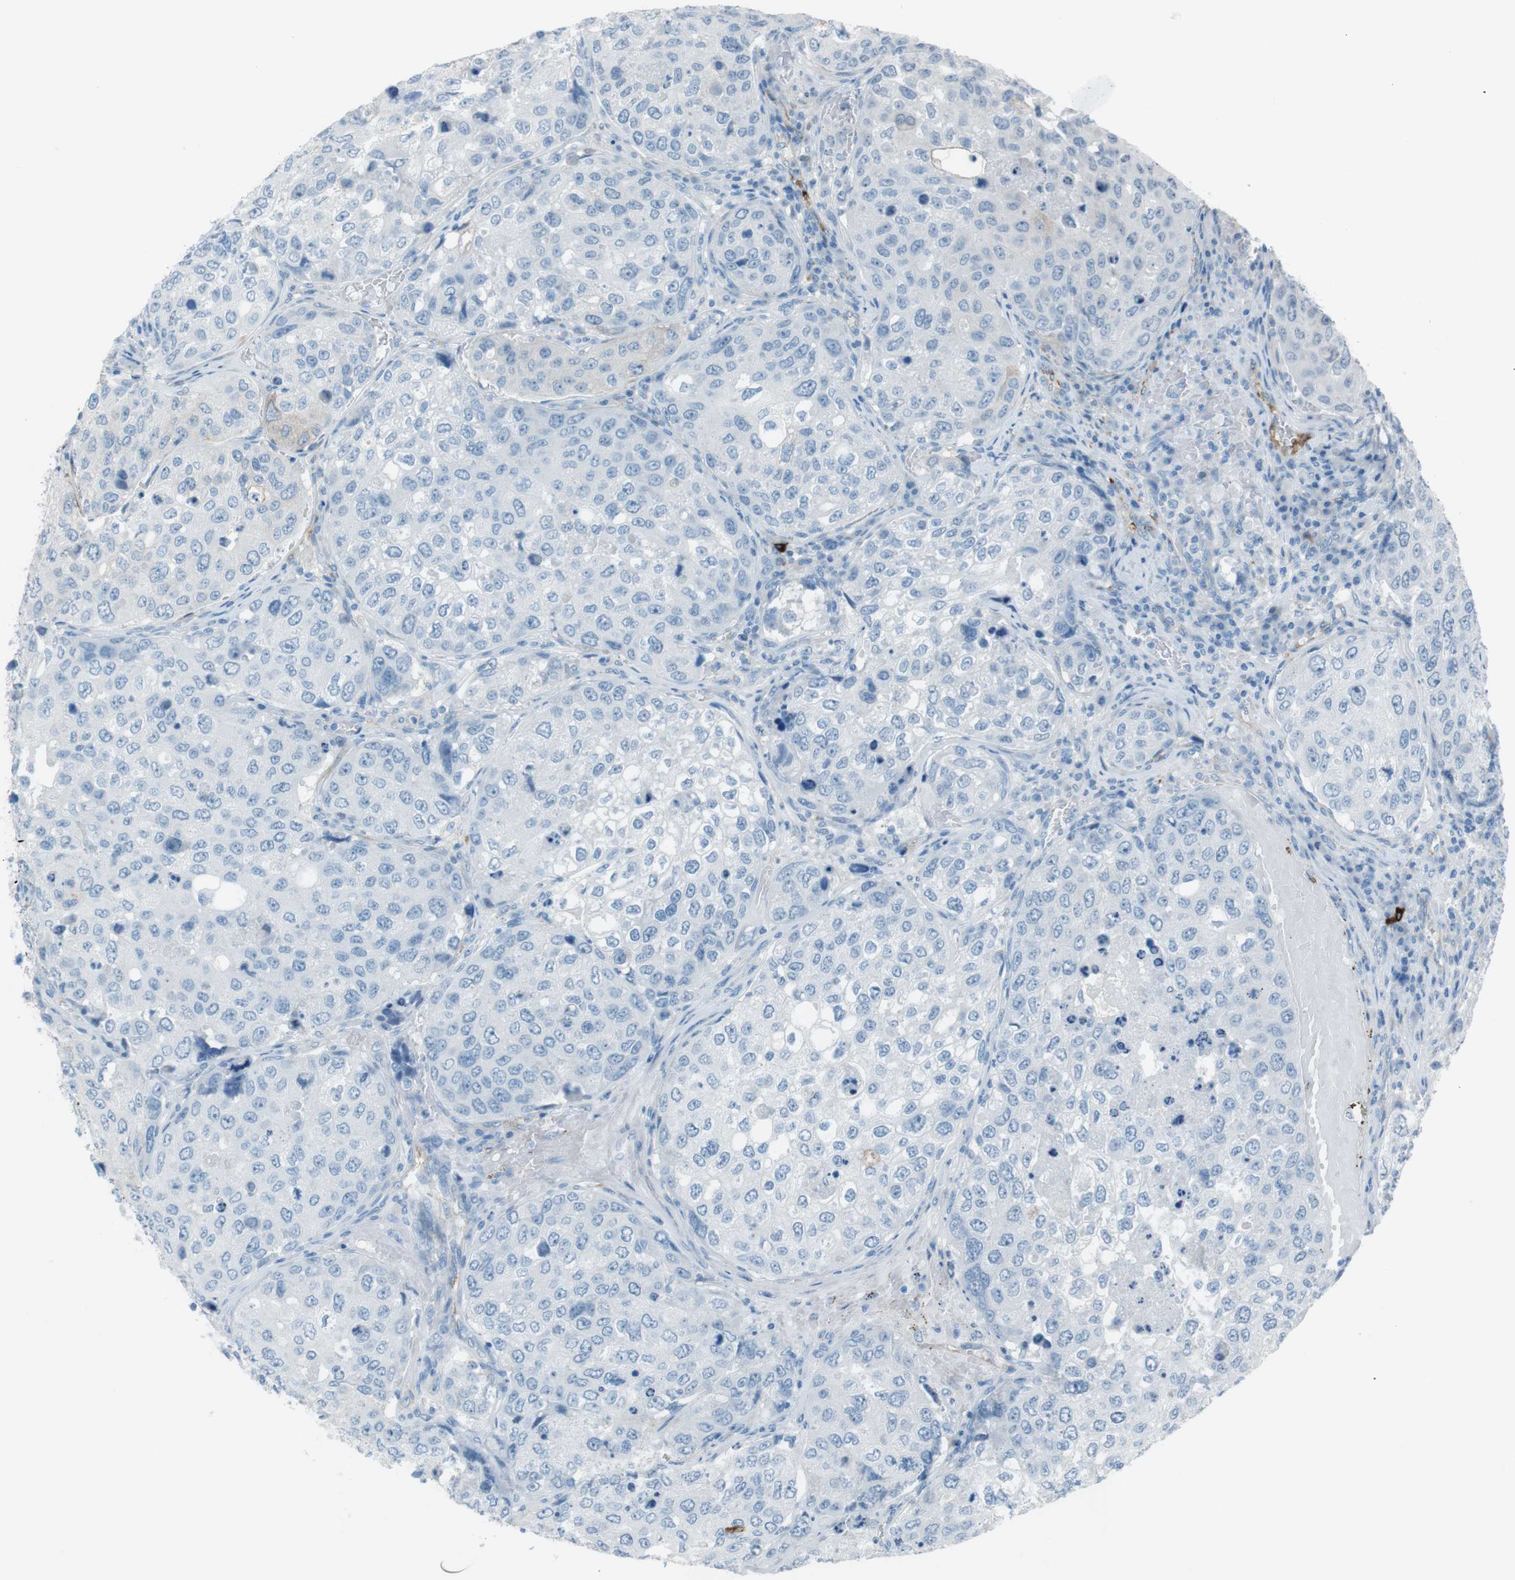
{"staining": {"intensity": "negative", "quantity": "none", "location": "none"}, "tissue": "urothelial cancer", "cell_type": "Tumor cells", "image_type": "cancer", "snomed": [{"axis": "morphology", "description": "Urothelial carcinoma, High grade"}, {"axis": "topography", "description": "Lymph node"}, {"axis": "topography", "description": "Urinary bladder"}], "caption": "The image exhibits no significant staining in tumor cells of high-grade urothelial carcinoma.", "gene": "TUBB2A", "patient": {"sex": "male", "age": 51}}